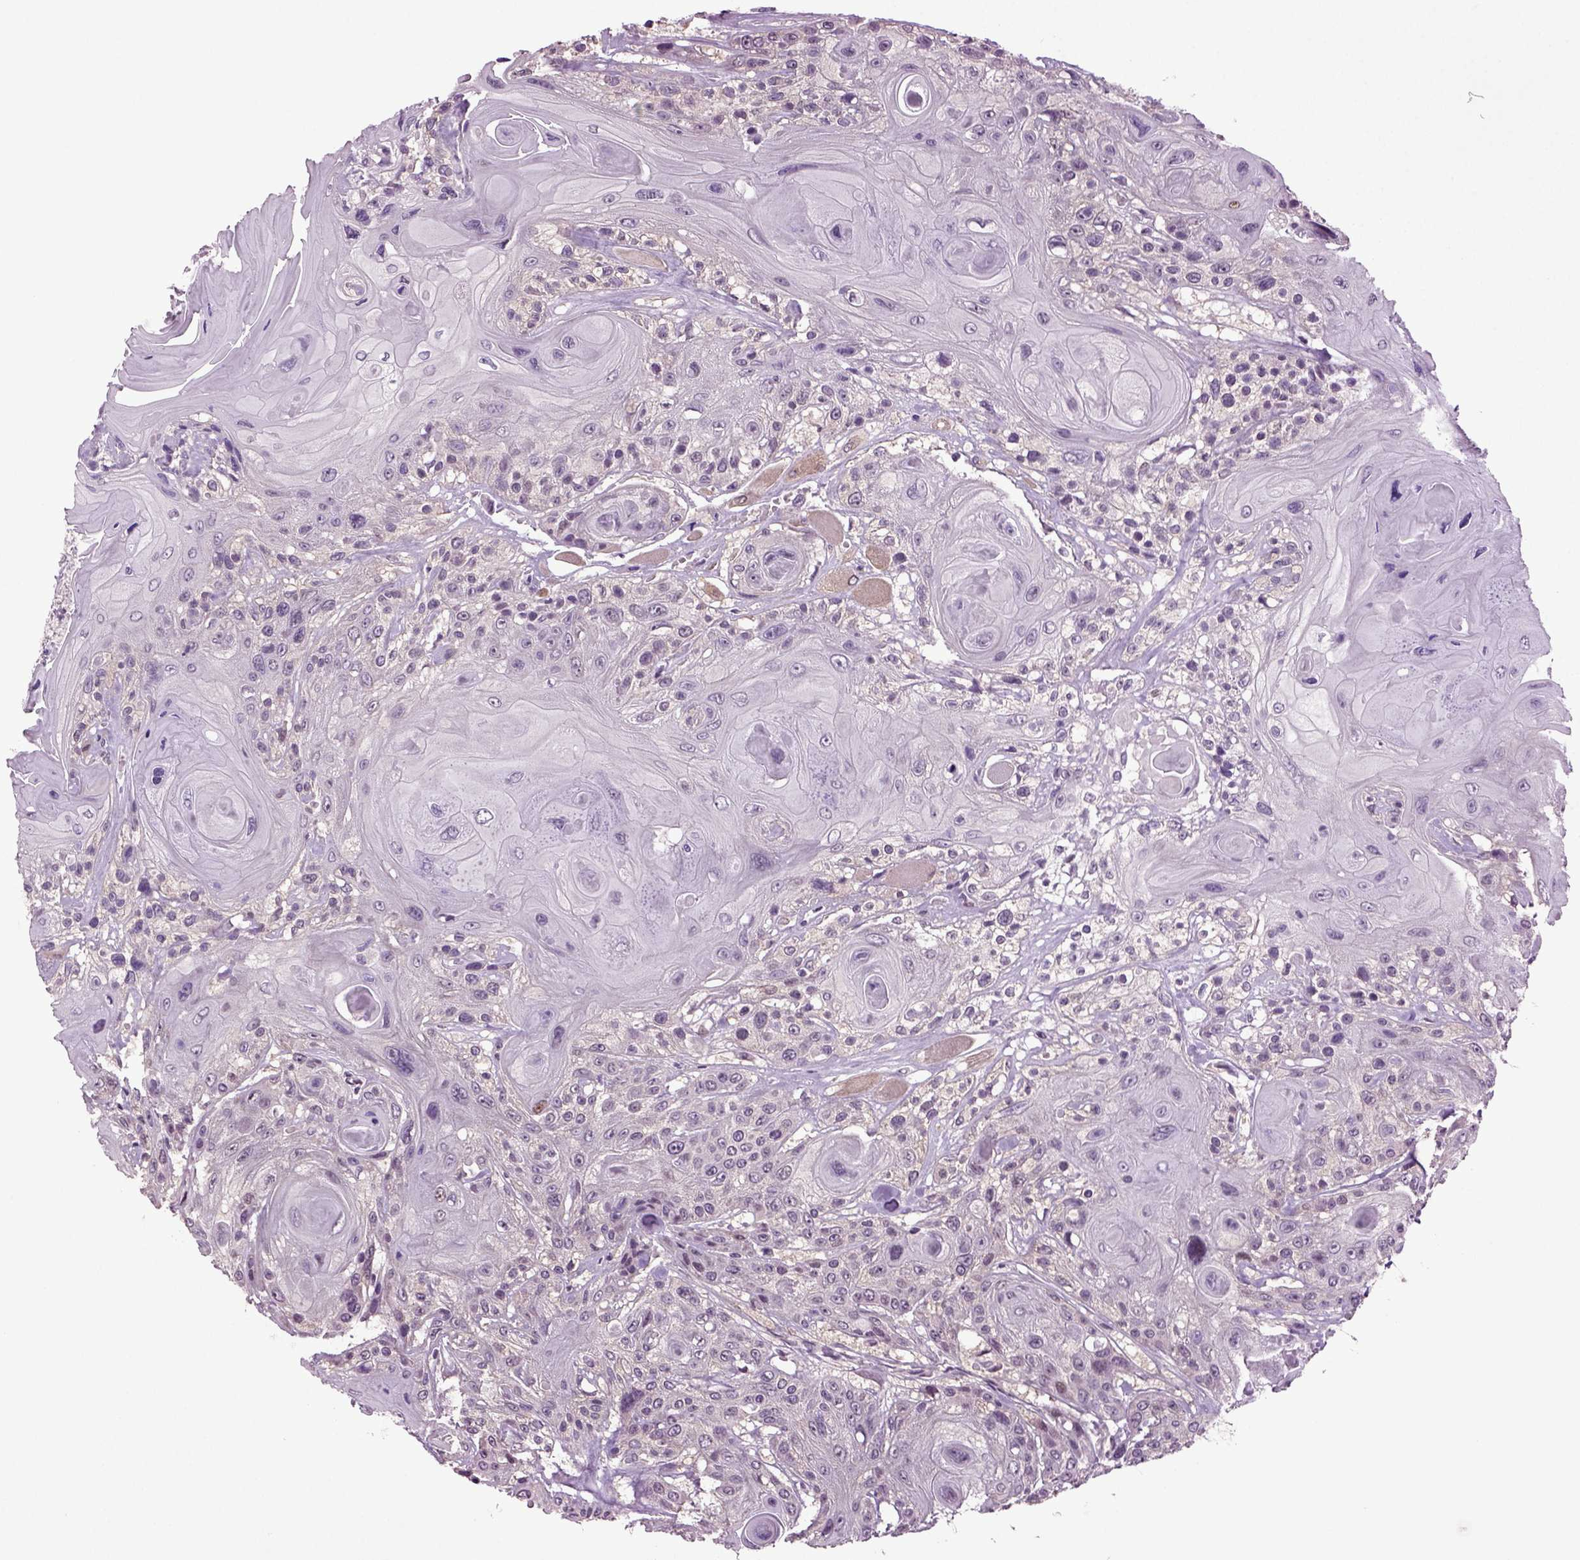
{"staining": {"intensity": "negative", "quantity": "none", "location": "none"}, "tissue": "head and neck cancer", "cell_type": "Tumor cells", "image_type": "cancer", "snomed": [{"axis": "morphology", "description": "Squamous cell carcinoma, NOS"}, {"axis": "topography", "description": "Head-Neck"}], "caption": "Histopathology image shows no protein staining in tumor cells of head and neck cancer tissue.", "gene": "PLCH2", "patient": {"sex": "female", "age": 59}}